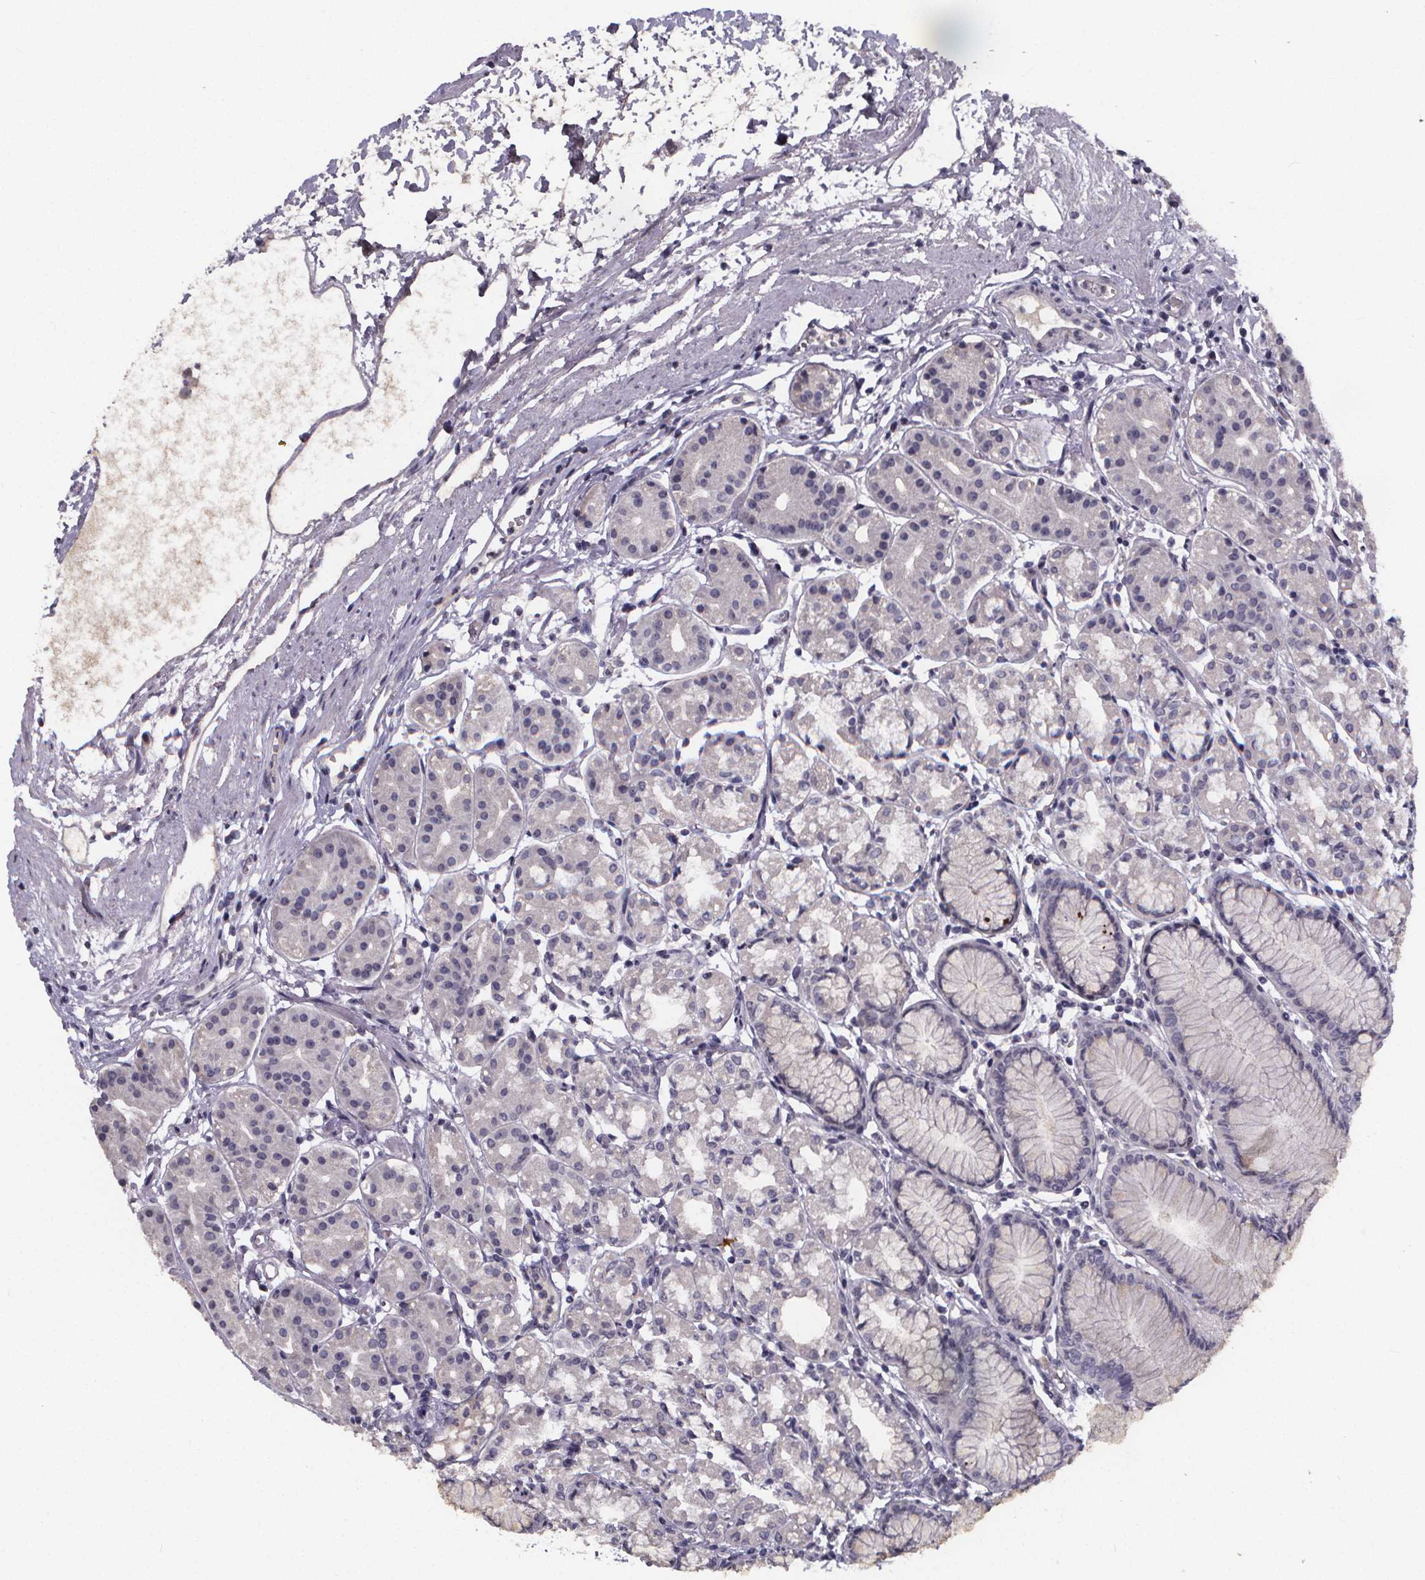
{"staining": {"intensity": "negative", "quantity": "none", "location": "none"}, "tissue": "stomach", "cell_type": "Glandular cells", "image_type": "normal", "snomed": [{"axis": "morphology", "description": "Normal tissue, NOS"}, {"axis": "topography", "description": "Skeletal muscle"}, {"axis": "topography", "description": "Stomach"}], "caption": "A high-resolution image shows immunohistochemistry (IHC) staining of normal stomach, which shows no significant positivity in glandular cells. Brightfield microscopy of immunohistochemistry (IHC) stained with DAB (3,3'-diaminobenzidine) (brown) and hematoxylin (blue), captured at high magnification.", "gene": "AGT", "patient": {"sex": "female", "age": 57}}